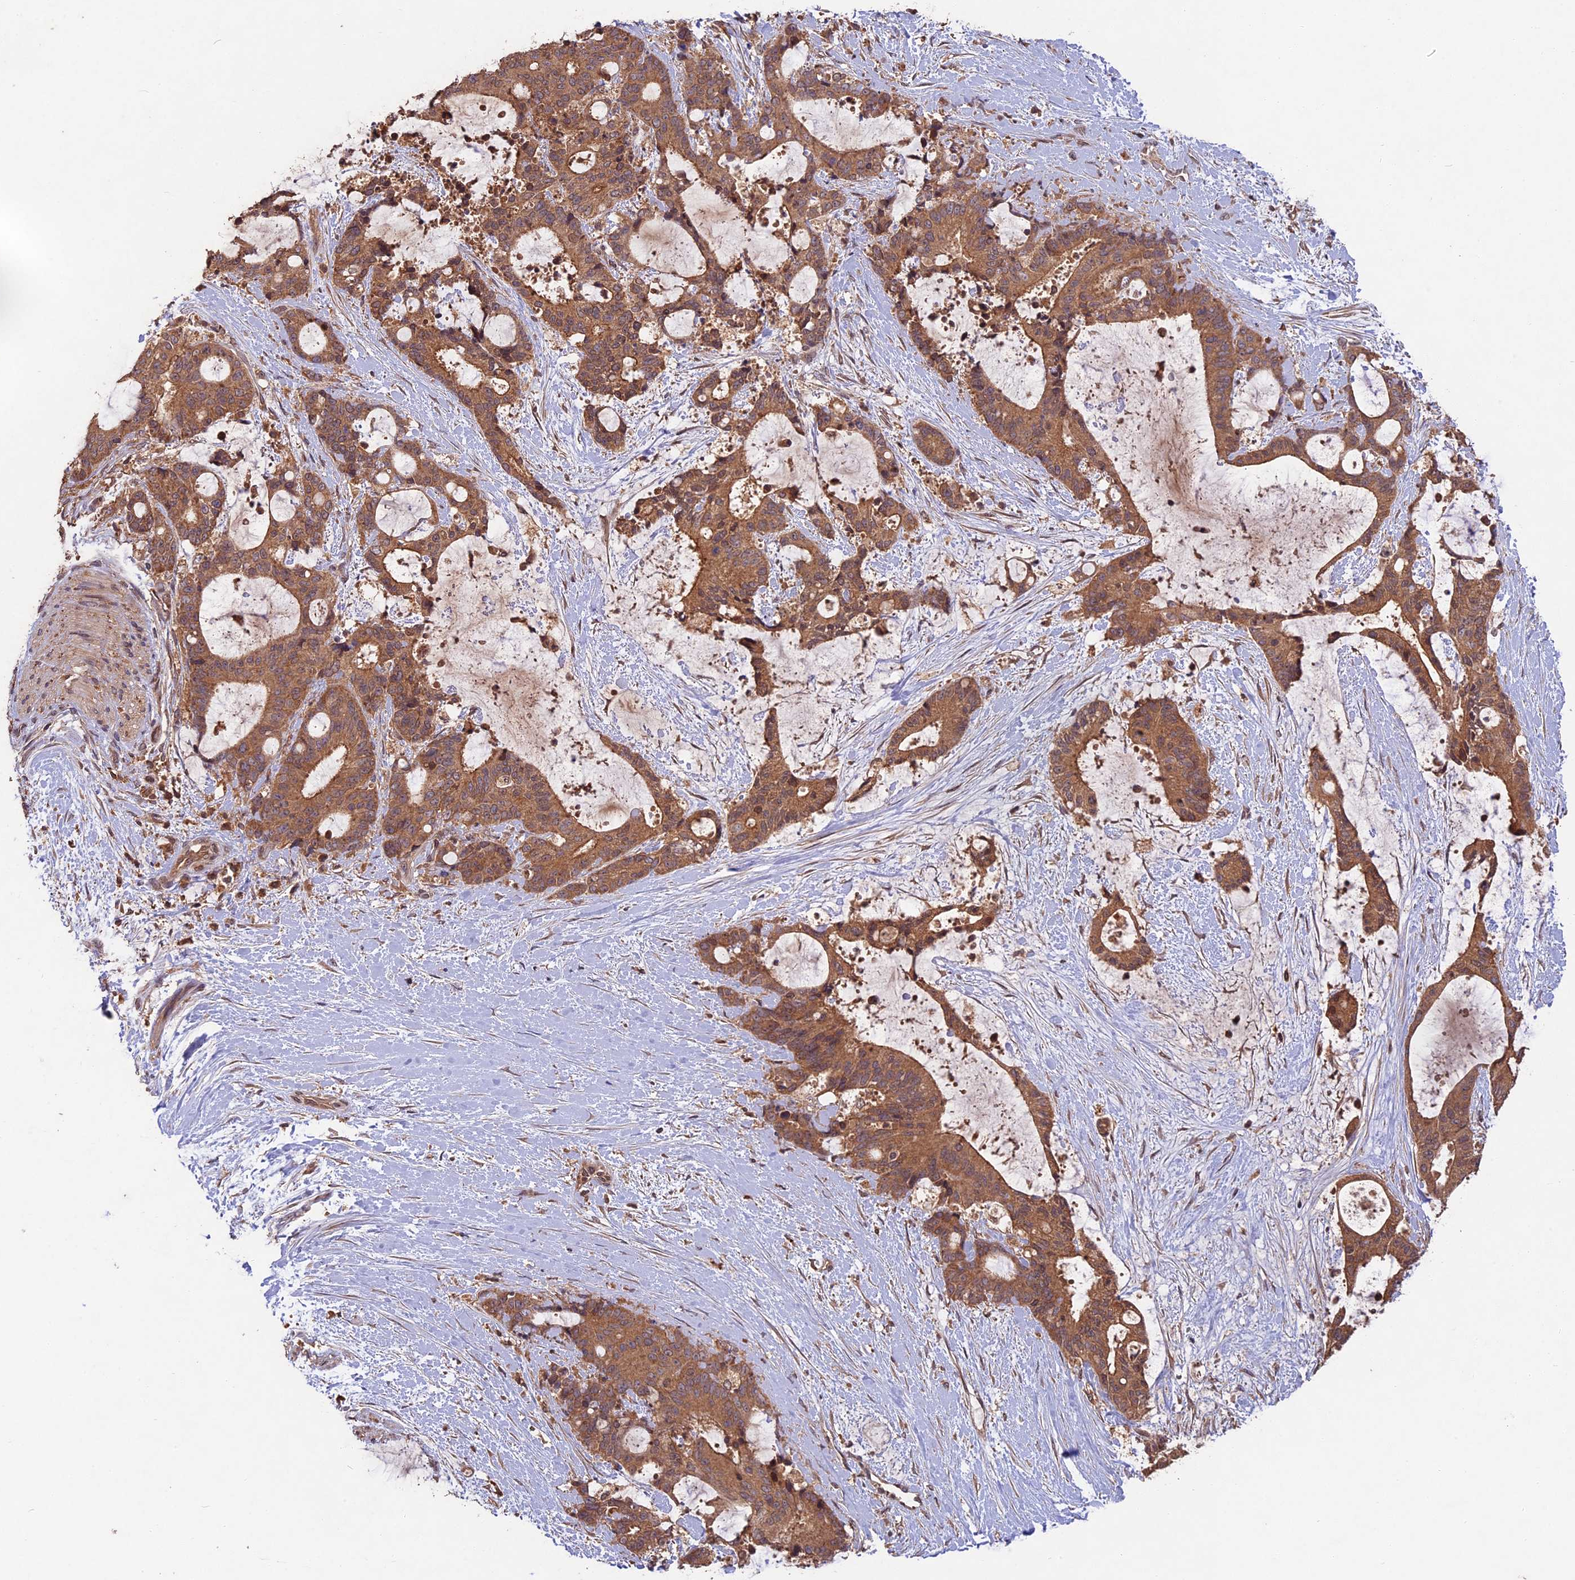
{"staining": {"intensity": "moderate", "quantity": ">75%", "location": "cytoplasmic/membranous"}, "tissue": "liver cancer", "cell_type": "Tumor cells", "image_type": "cancer", "snomed": [{"axis": "morphology", "description": "Normal tissue, NOS"}, {"axis": "morphology", "description": "Cholangiocarcinoma"}, {"axis": "topography", "description": "Liver"}, {"axis": "topography", "description": "Peripheral nerve tissue"}], "caption": "Moderate cytoplasmic/membranous protein staining is present in about >75% of tumor cells in liver cancer.", "gene": "CHAC1", "patient": {"sex": "female", "age": 73}}